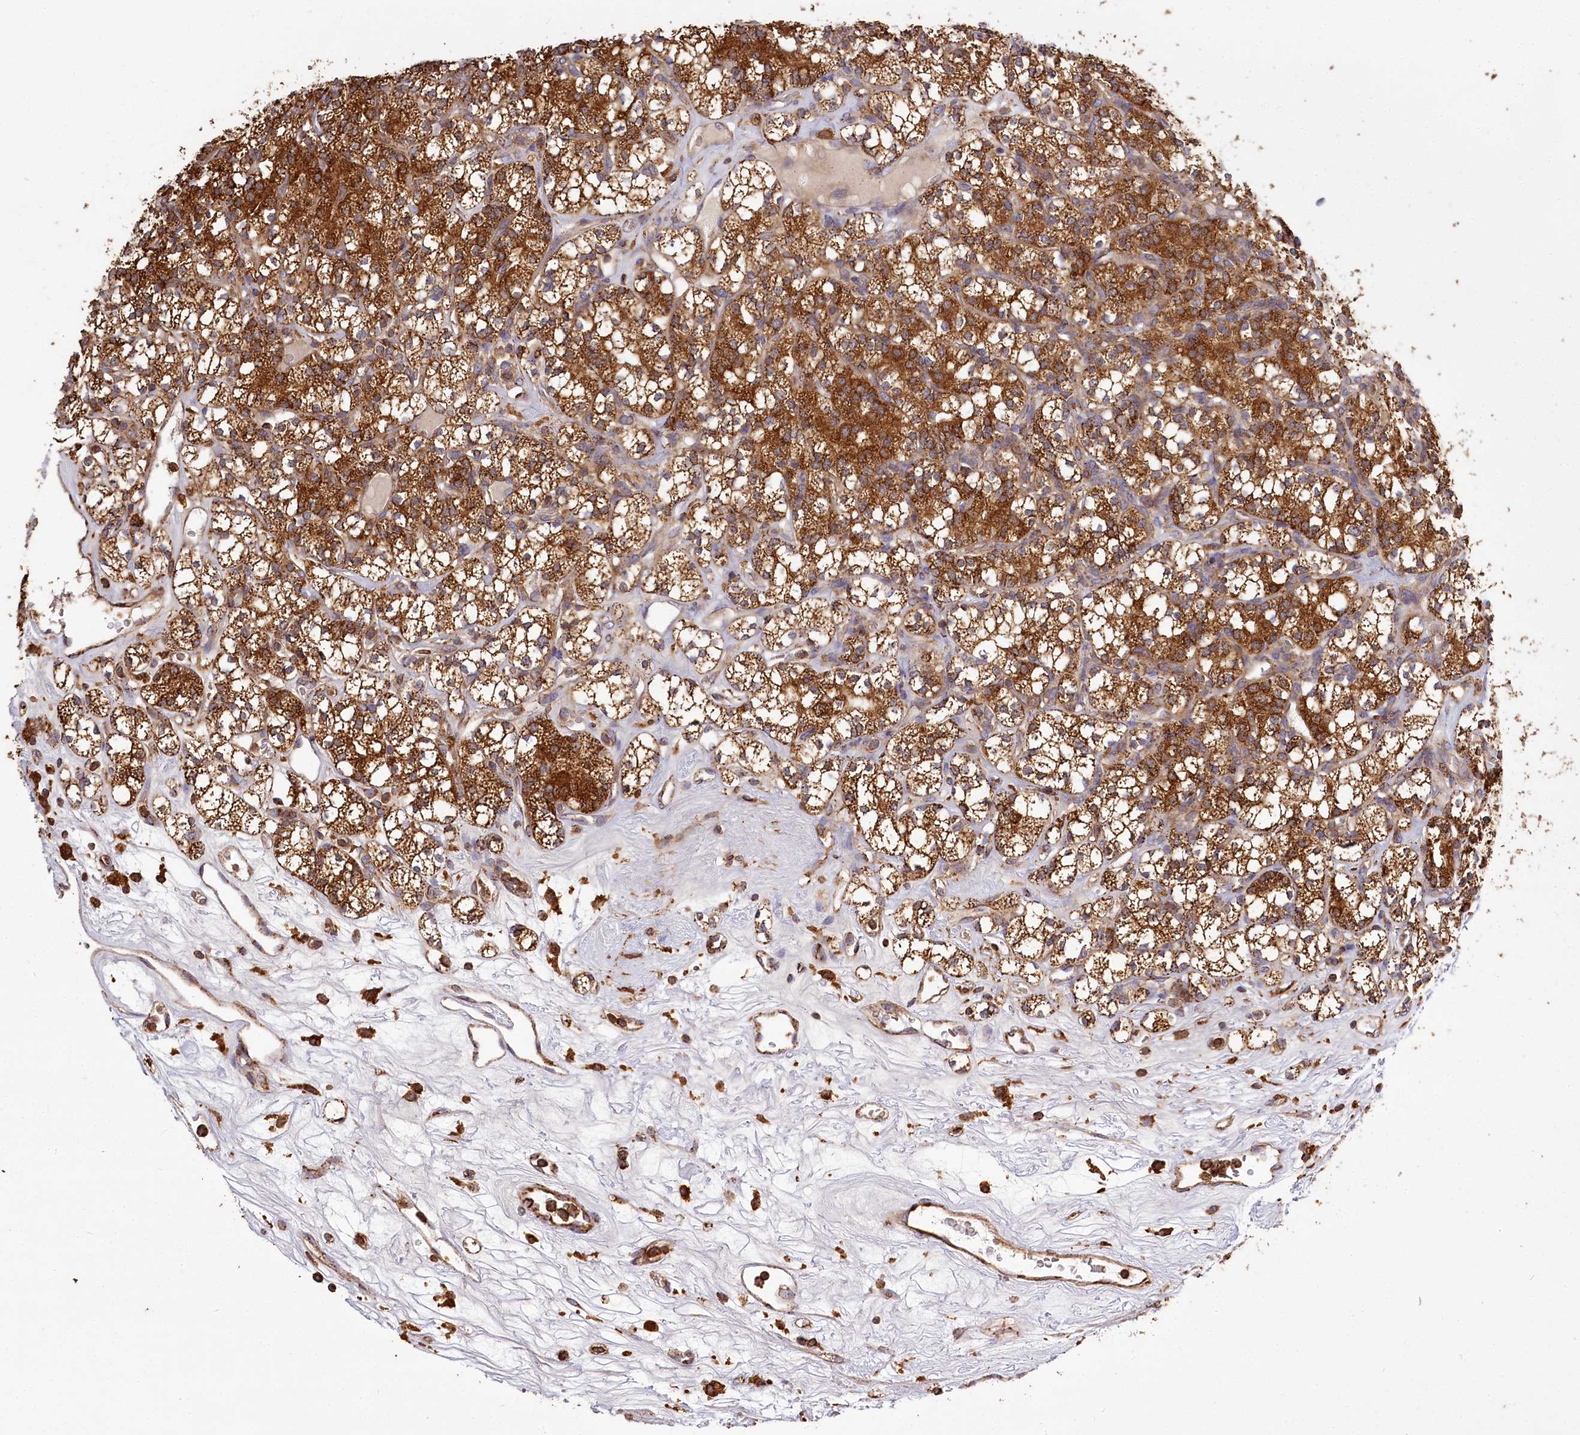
{"staining": {"intensity": "strong", "quantity": ">75%", "location": "cytoplasmic/membranous"}, "tissue": "renal cancer", "cell_type": "Tumor cells", "image_type": "cancer", "snomed": [{"axis": "morphology", "description": "Adenocarcinoma, NOS"}, {"axis": "topography", "description": "Kidney"}], "caption": "IHC micrograph of neoplastic tissue: renal adenocarcinoma stained using immunohistochemistry demonstrates high levels of strong protein expression localized specifically in the cytoplasmic/membranous of tumor cells, appearing as a cytoplasmic/membranous brown color.", "gene": "CARD19", "patient": {"sex": "male", "age": 77}}